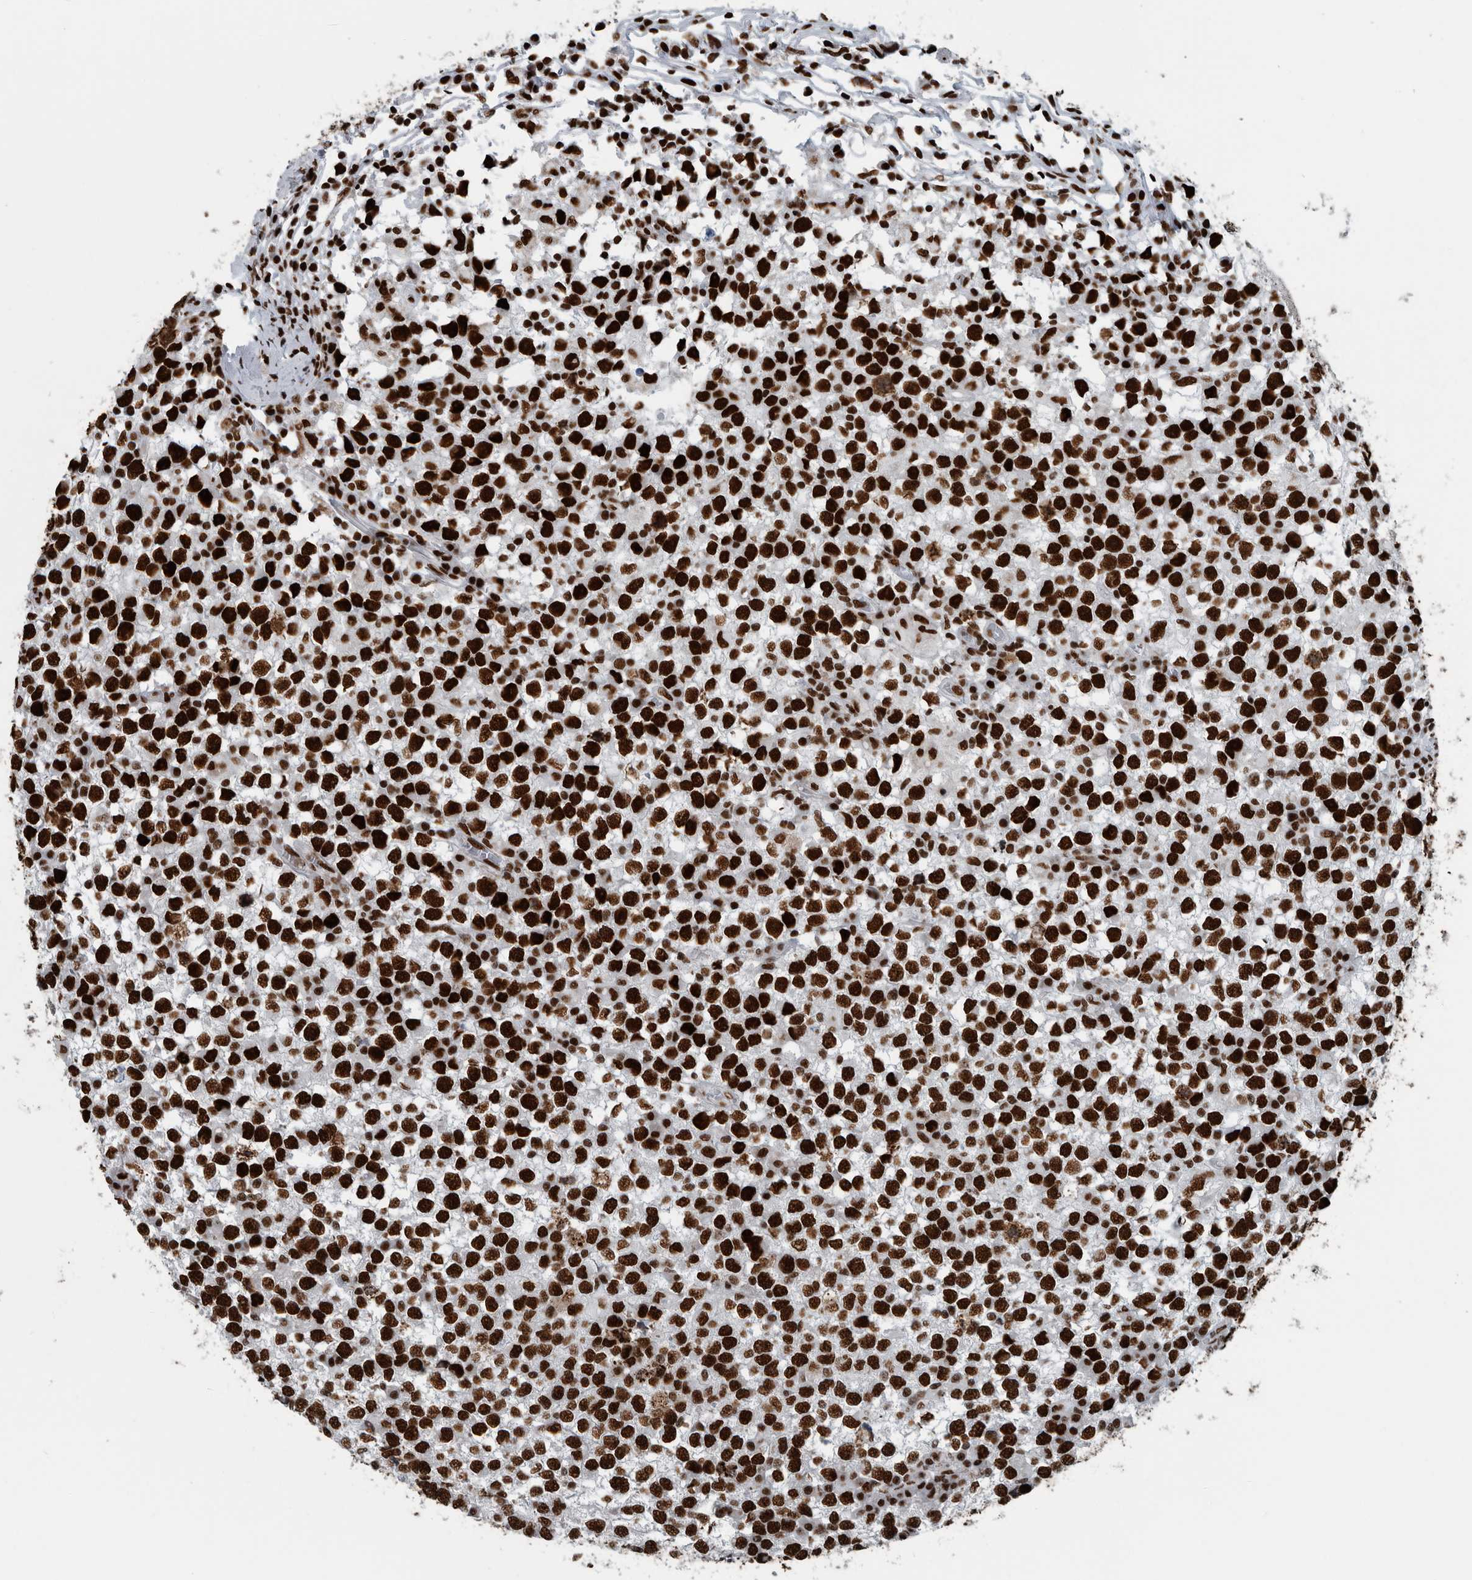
{"staining": {"intensity": "strong", "quantity": ">75%", "location": "nuclear"}, "tissue": "testis cancer", "cell_type": "Tumor cells", "image_type": "cancer", "snomed": [{"axis": "morphology", "description": "Seminoma, NOS"}, {"axis": "topography", "description": "Testis"}], "caption": "Immunohistochemical staining of testis cancer reveals high levels of strong nuclear protein positivity in about >75% of tumor cells.", "gene": "DNMT3A", "patient": {"sex": "male", "age": 65}}